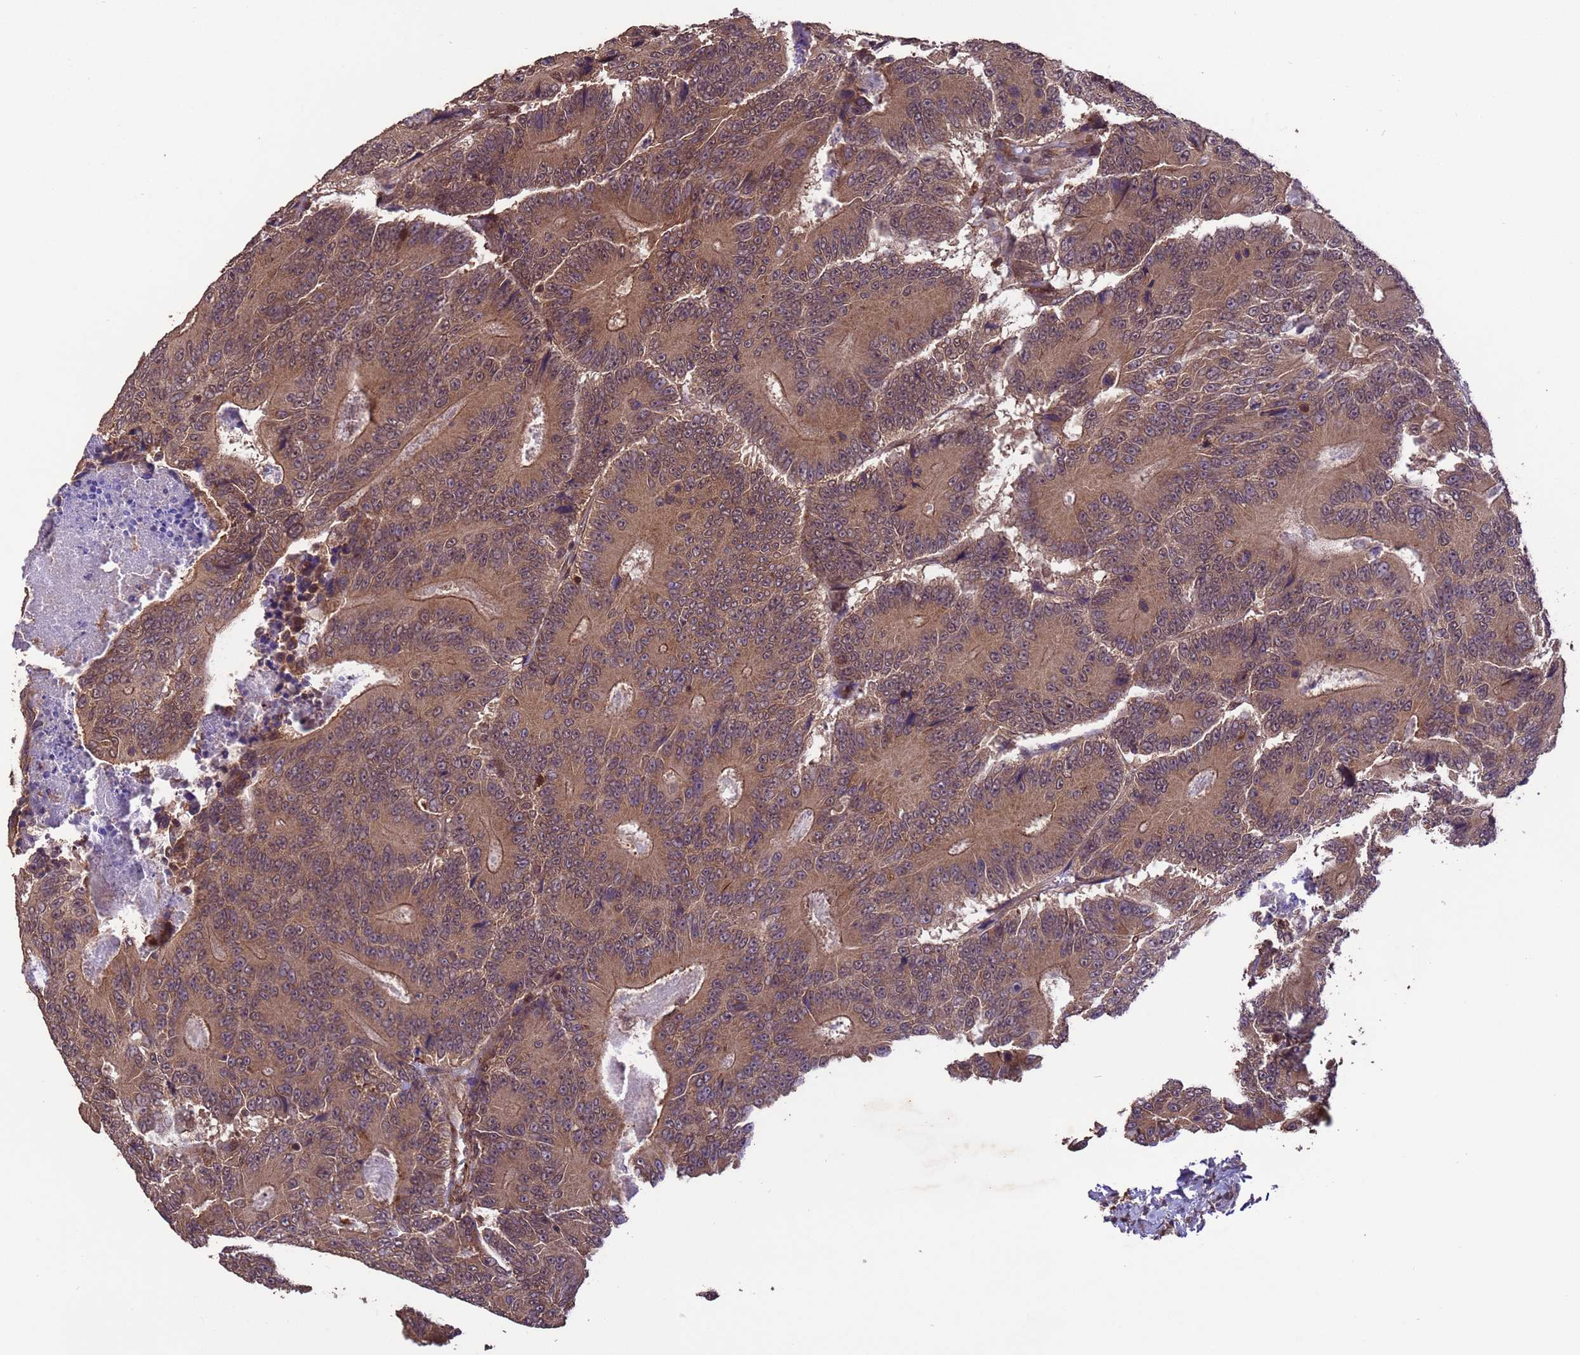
{"staining": {"intensity": "moderate", "quantity": ">75%", "location": "cytoplasmic/membranous"}, "tissue": "colorectal cancer", "cell_type": "Tumor cells", "image_type": "cancer", "snomed": [{"axis": "morphology", "description": "Adenocarcinoma, NOS"}, {"axis": "topography", "description": "Colon"}], "caption": "Immunohistochemical staining of colorectal cancer reveals medium levels of moderate cytoplasmic/membranous positivity in about >75% of tumor cells.", "gene": "VSTM4", "patient": {"sex": "male", "age": 83}}